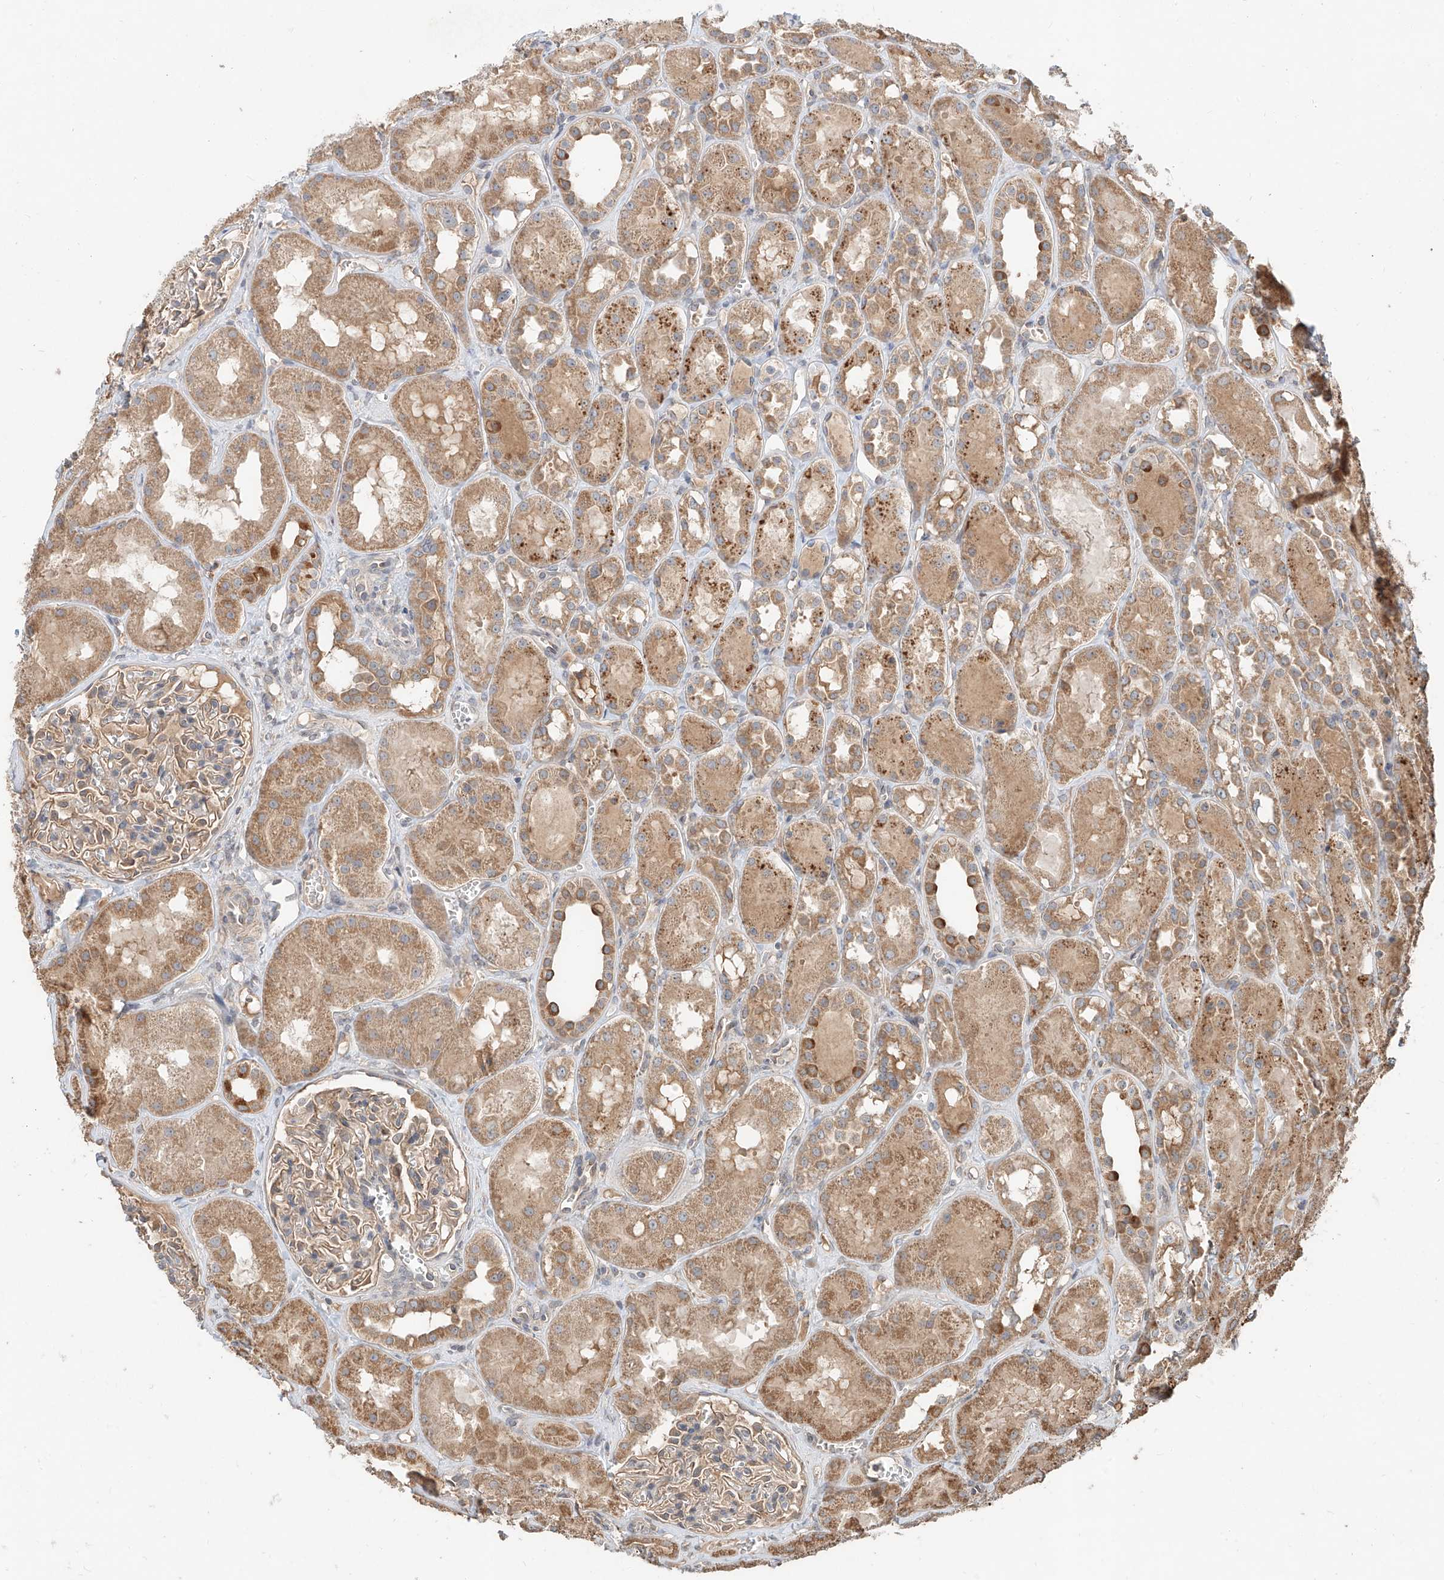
{"staining": {"intensity": "moderate", "quantity": ">75%", "location": "cytoplasmic/membranous"}, "tissue": "kidney", "cell_type": "Cells in glomeruli", "image_type": "normal", "snomed": [{"axis": "morphology", "description": "Normal tissue, NOS"}, {"axis": "topography", "description": "Kidney"}], "caption": "Human kidney stained for a protein (brown) exhibits moderate cytoplasmic/membranous positive staining in approximately >75% of cells in glomeruli.", "gene": "STX19", "patient": {"sex": "male", "age": 16}}